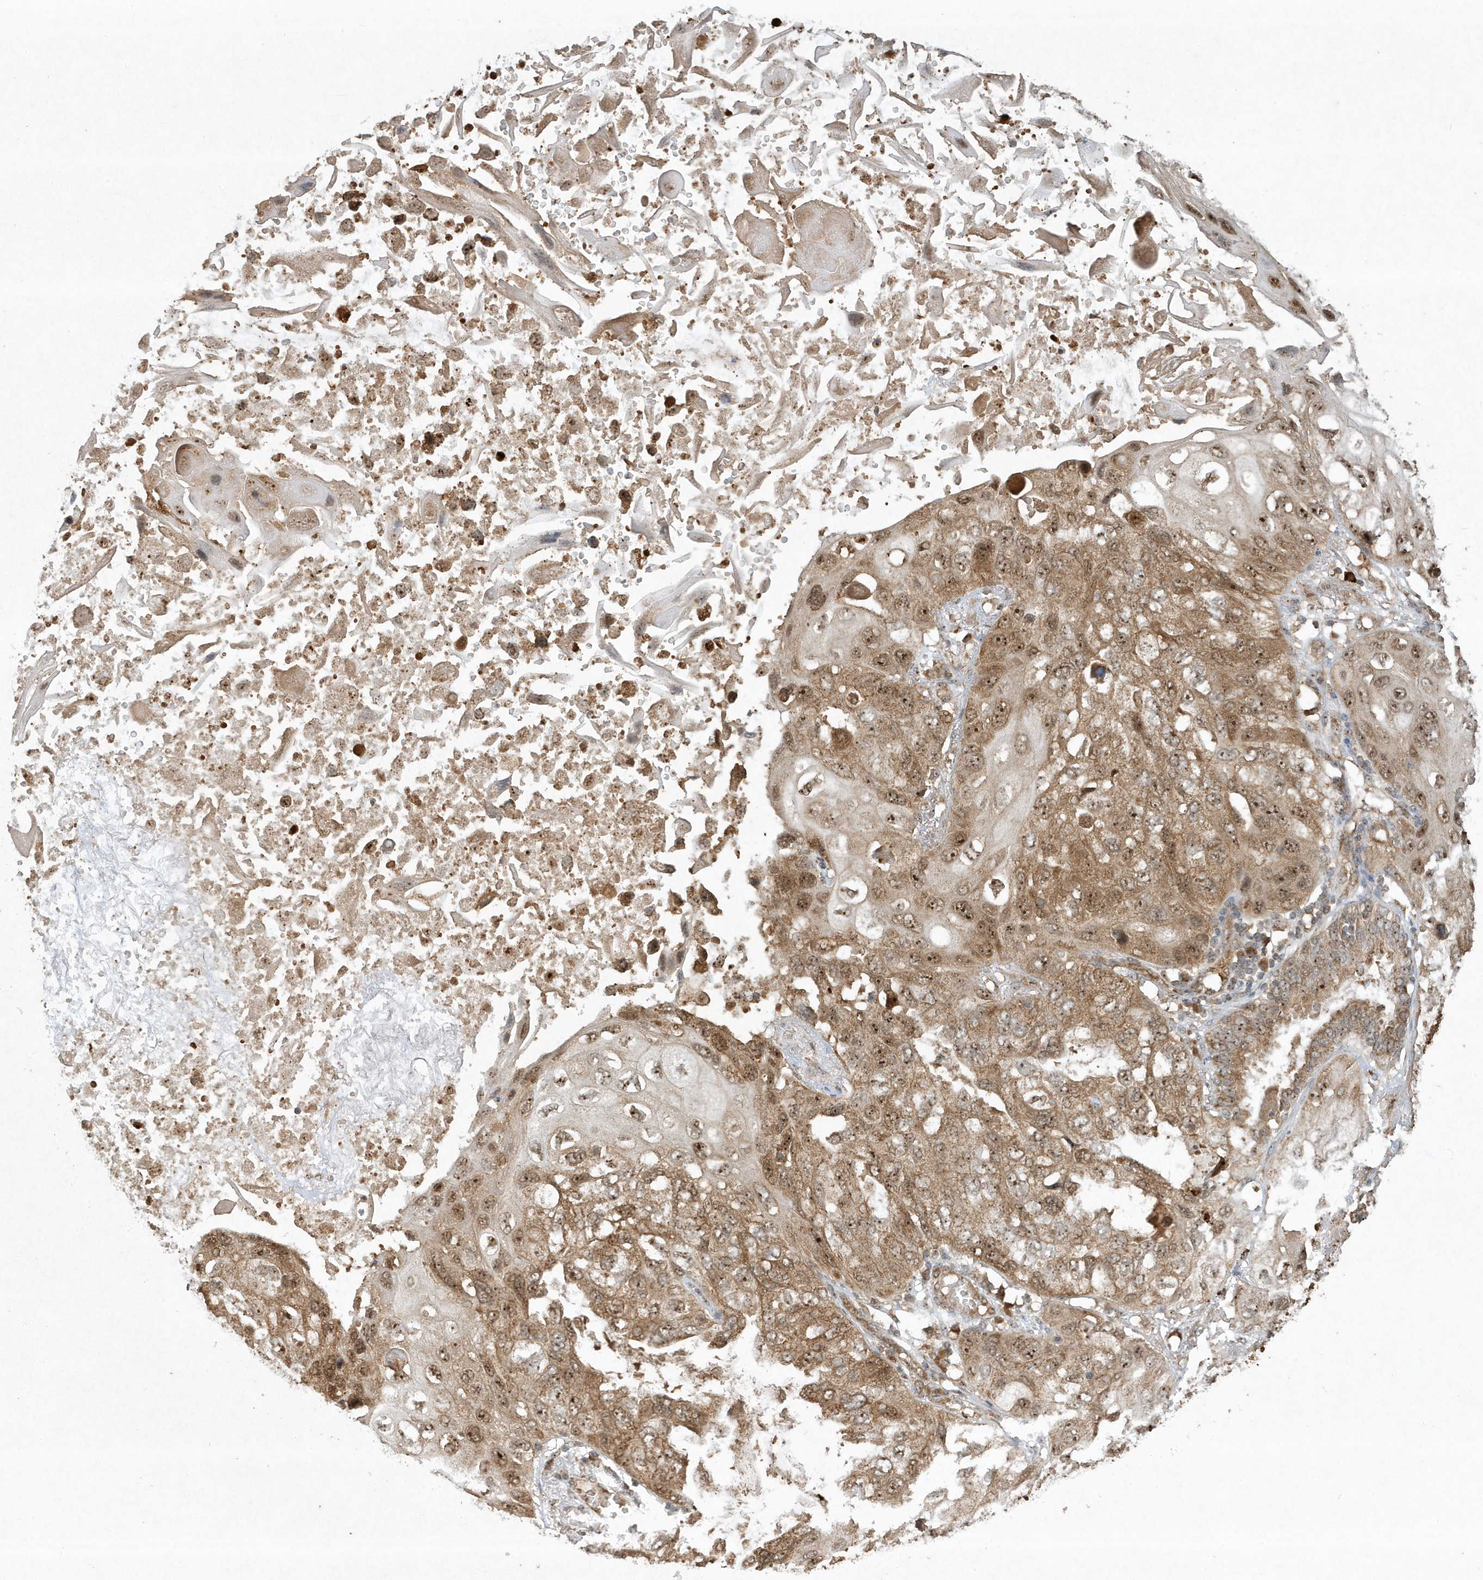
{"staining": {"intensity": "strong", "quantity": ">75%", "location": "cytoplasmic/membranous,nuclear"}, "tissue": "lung cancer", "cell_type": "Tumor cells", "image_type": "cancer", "snomed": [{"axis": "morphology", "description": "Squamous cell carcinoma, NOS"}, {"axis": "topography", "description": "Lung"}], "caption": "Immunohistochemistry (IHC) (DAB) staining of lung squamous cell carcinoma reveals strong cytoplasmic/membranous and nuclear protein staining in about >75% of tumor cells. (brown staining indicates protein expression, while blue staining denotes nuclei).", "gene": "ABCB9", "patient": {"sex": "female", "age": 73}}